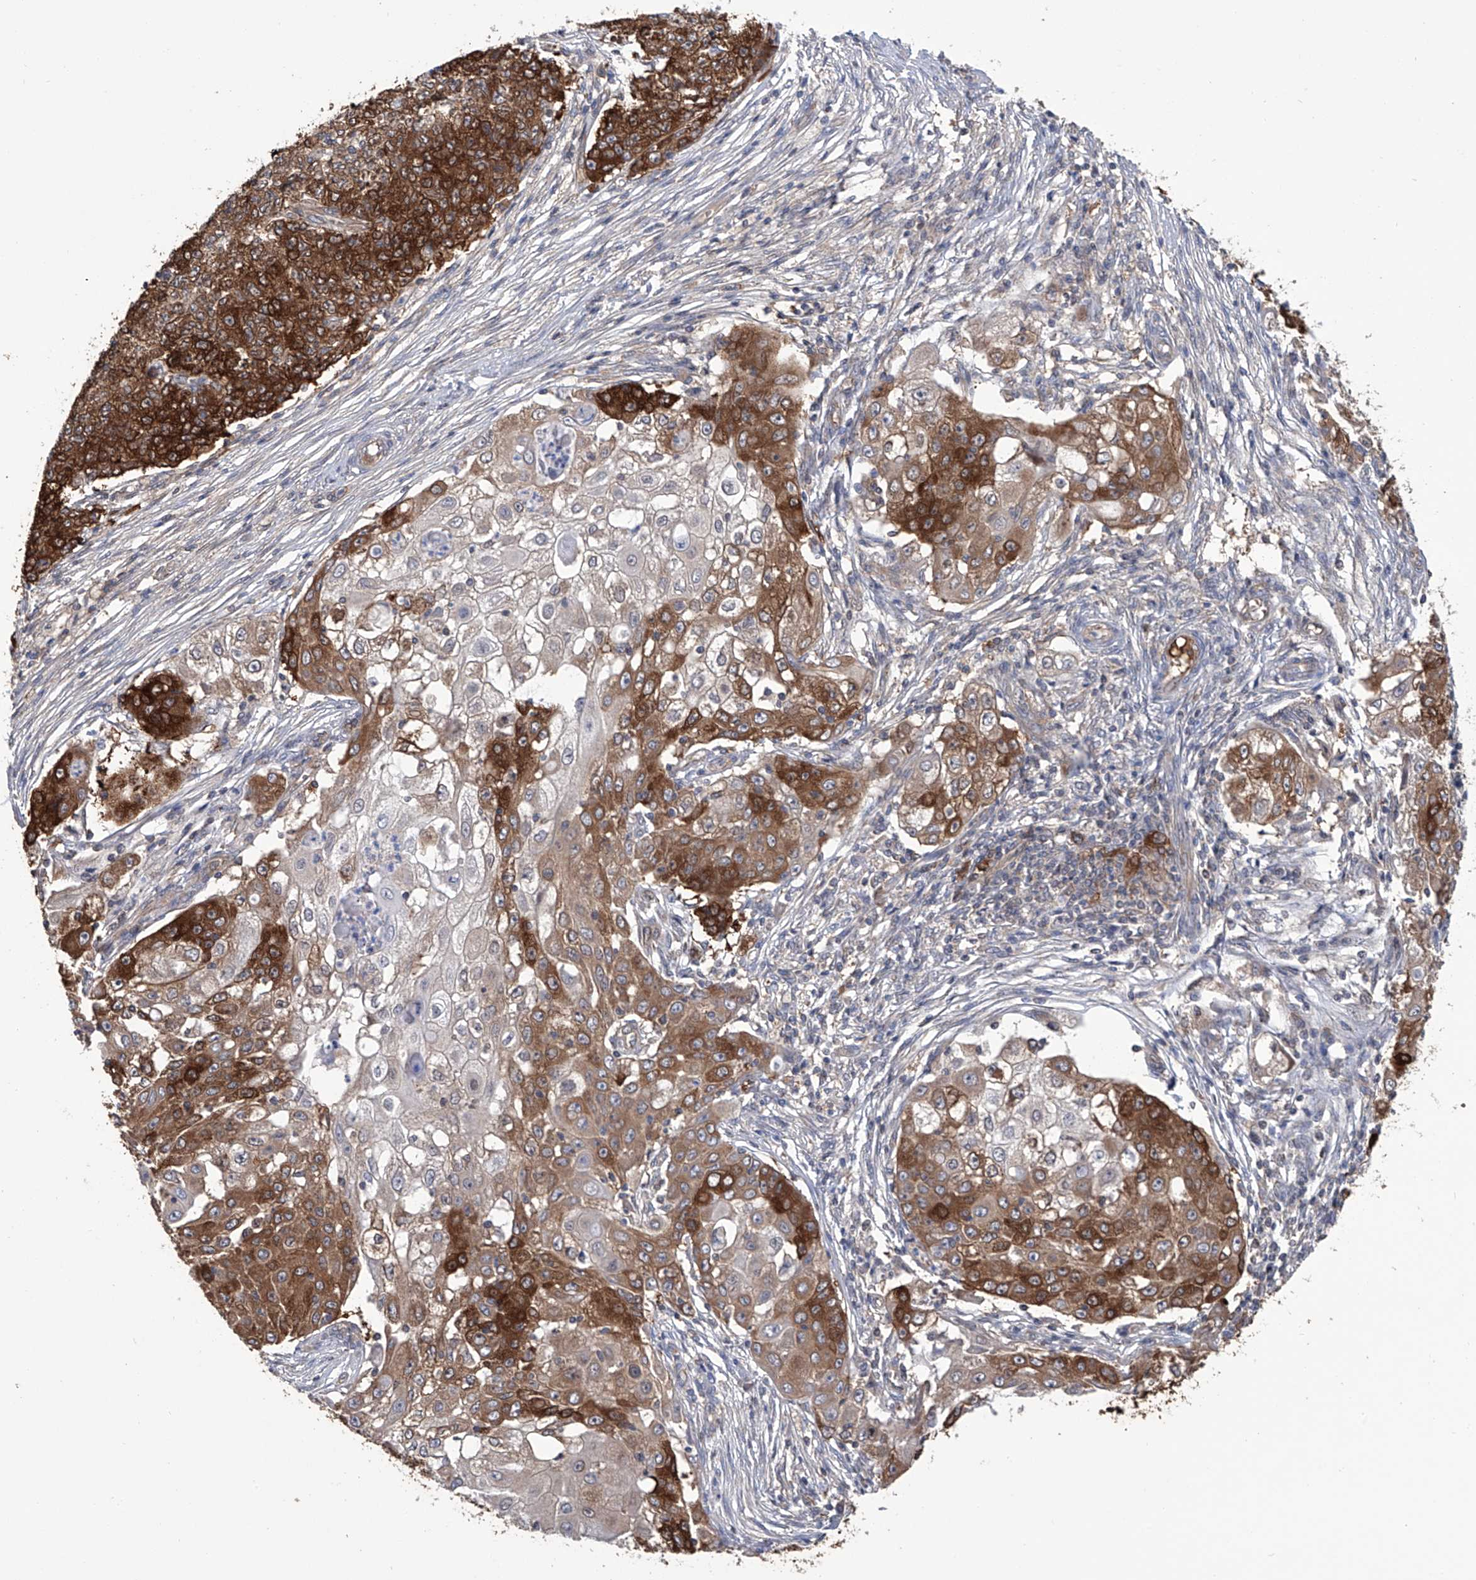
{"staining": {"intensity": "strong", "quantity": "25%-75%", "location": "cytoplasmic/membranous"}, "tissue": "ovarian cancer", "cell_type": "Tumor cells", "image_type": "cancer", "snomed": [{"axis": "morphology", "description": "Carcinoma, endometroid"}, {"axis": "topography", "description": "Ovary"}], "caption": "Immunohistochemical staining of ovarian cancer (endometroid carcinoma) reveals high levels of strong cytoplasmic/membranous protein expression in about 25%-75% of tumor cells.", "gene": "NUDT17", "patient": {"sex": "female", "age": 42}}